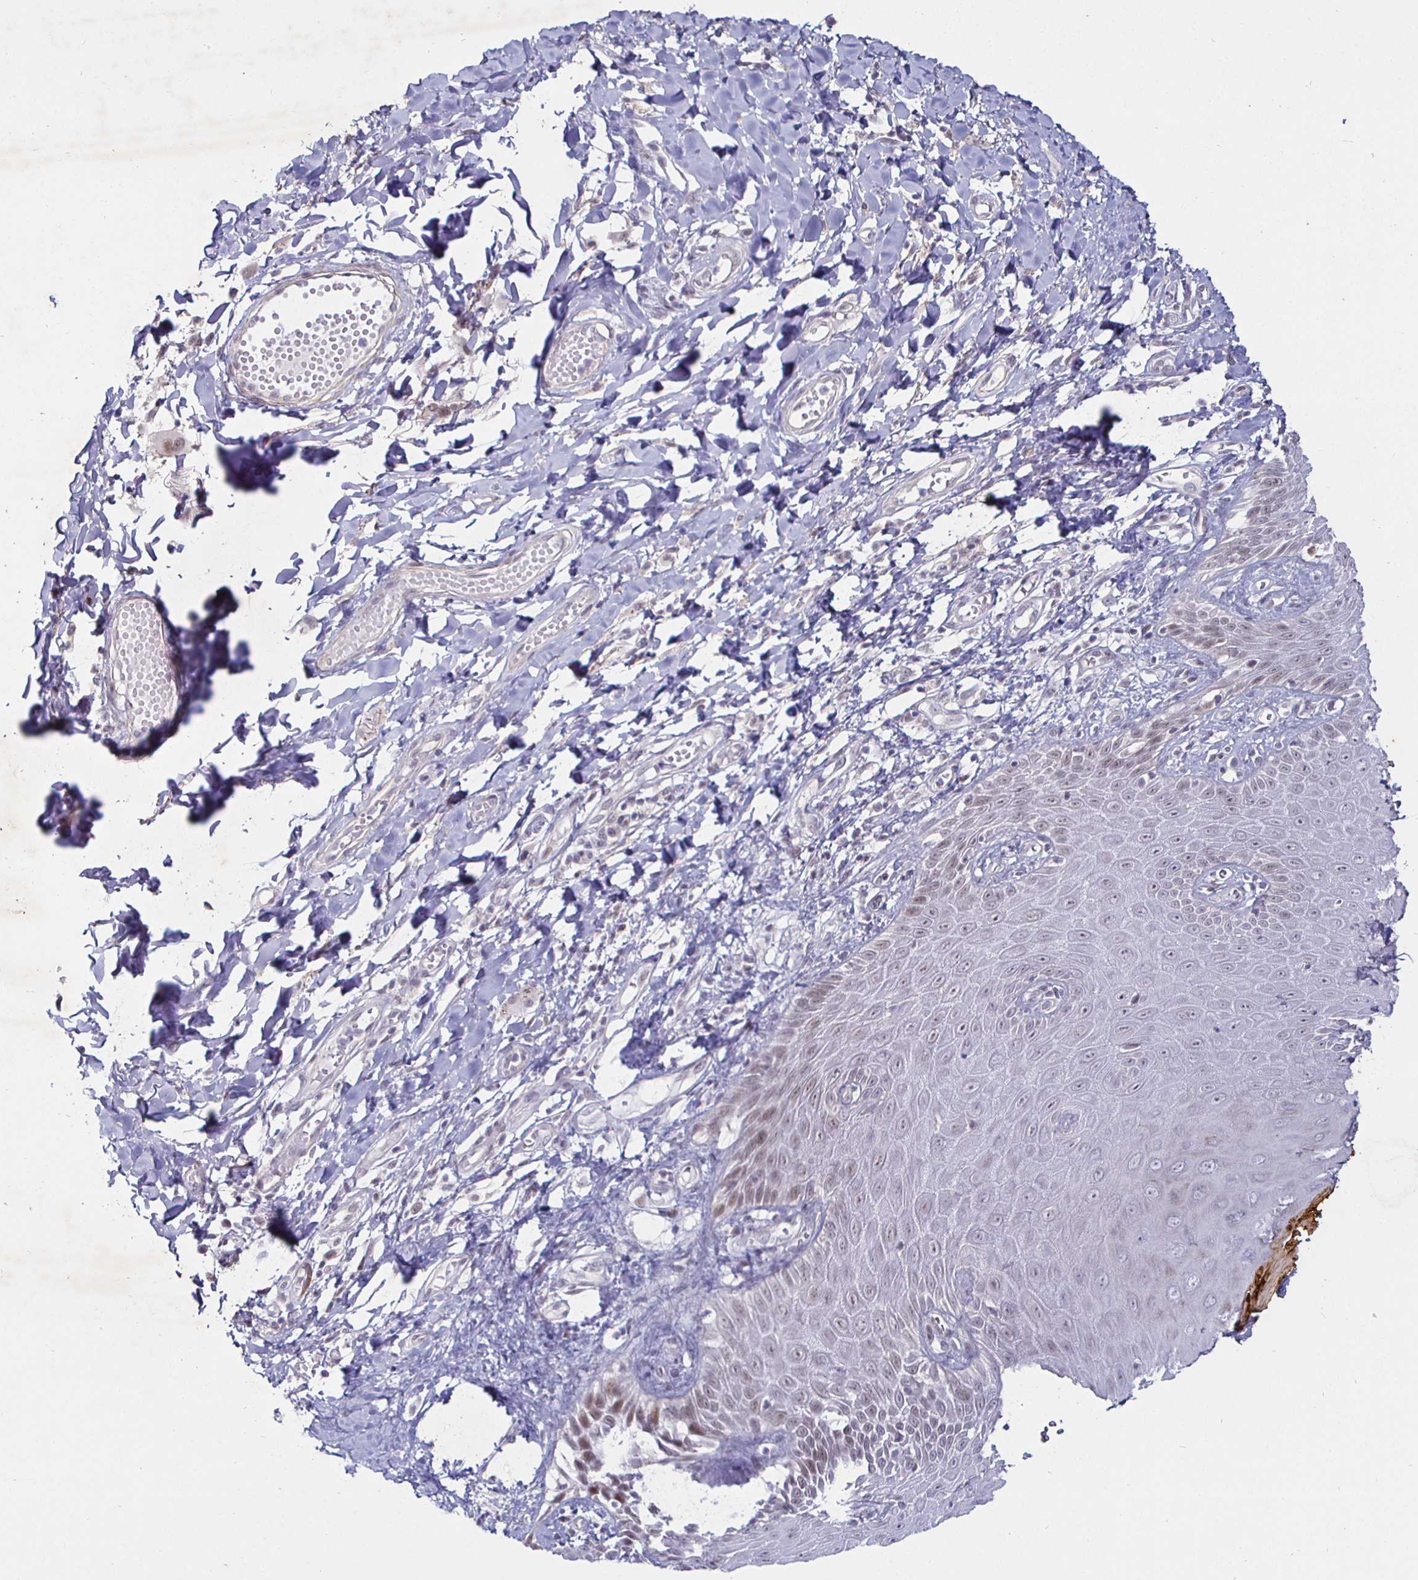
{"staining": {"intensity": "weak", "quantity": "25%-75%", "location": "nuclear"}, "tissue": "skin", "cell_type": "Epidermal cells", "image_type": "normal", "snomed": [{"axis": "morphology", "description": "Normal tissue, NOS"}, {"axis": "topography", "description": "Anal"}, {"axis": "topography", "description": "Peripheral nerve tissue"}], "caption": "Brown immunohistochemical staining in benign skin exhibits weak nuclear expression in approximately 25%-75% of epidermal cells. The protein of interest is shown in brown color, while the nuclei are stained blue.", "gene": "MLH1", "patient": {"sex": "male", "age": 78}}